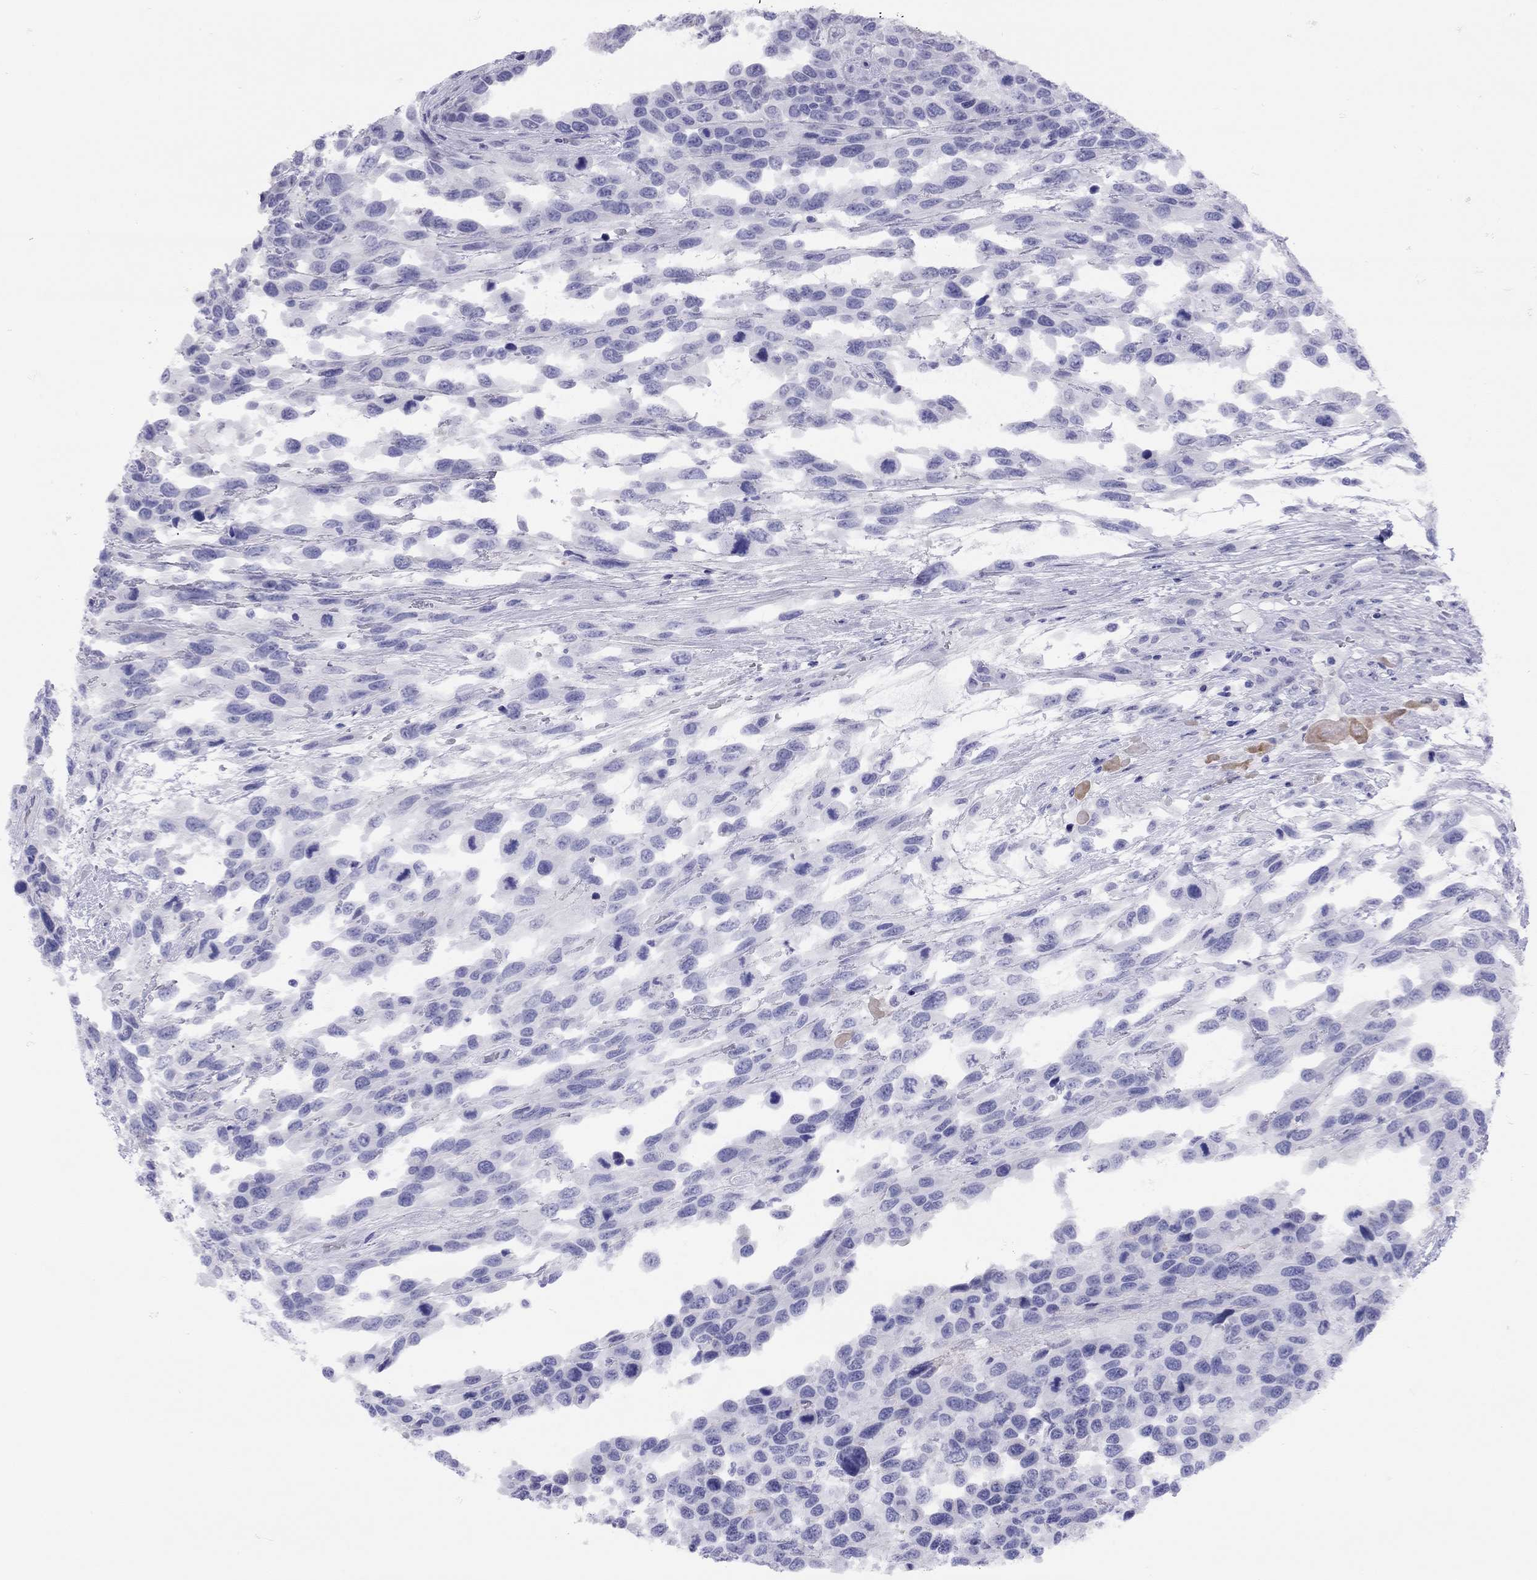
{"staining": {"intensity": "negative", "quantity": "none", "location": "none"}, "tissue": "urothelial cancer", "cell_type": "Tumor cells", "image_type": "cancer", "snomed": [{"axis": "morphology", "description": "Urothelial carcinoma, High grade"}, {"axis": "topography", "description": "Urinary bladder"}], "caption": "This photomicrograph is of high-grade urothelial carcinoma stained with immunohistochemistry (IHC) to label a protein in brown with the nuclei are counter-stained blue. There is no expression in tumor cells.", "gene": "GRIA2", "patient": {"sex": "female", "age": 70}}